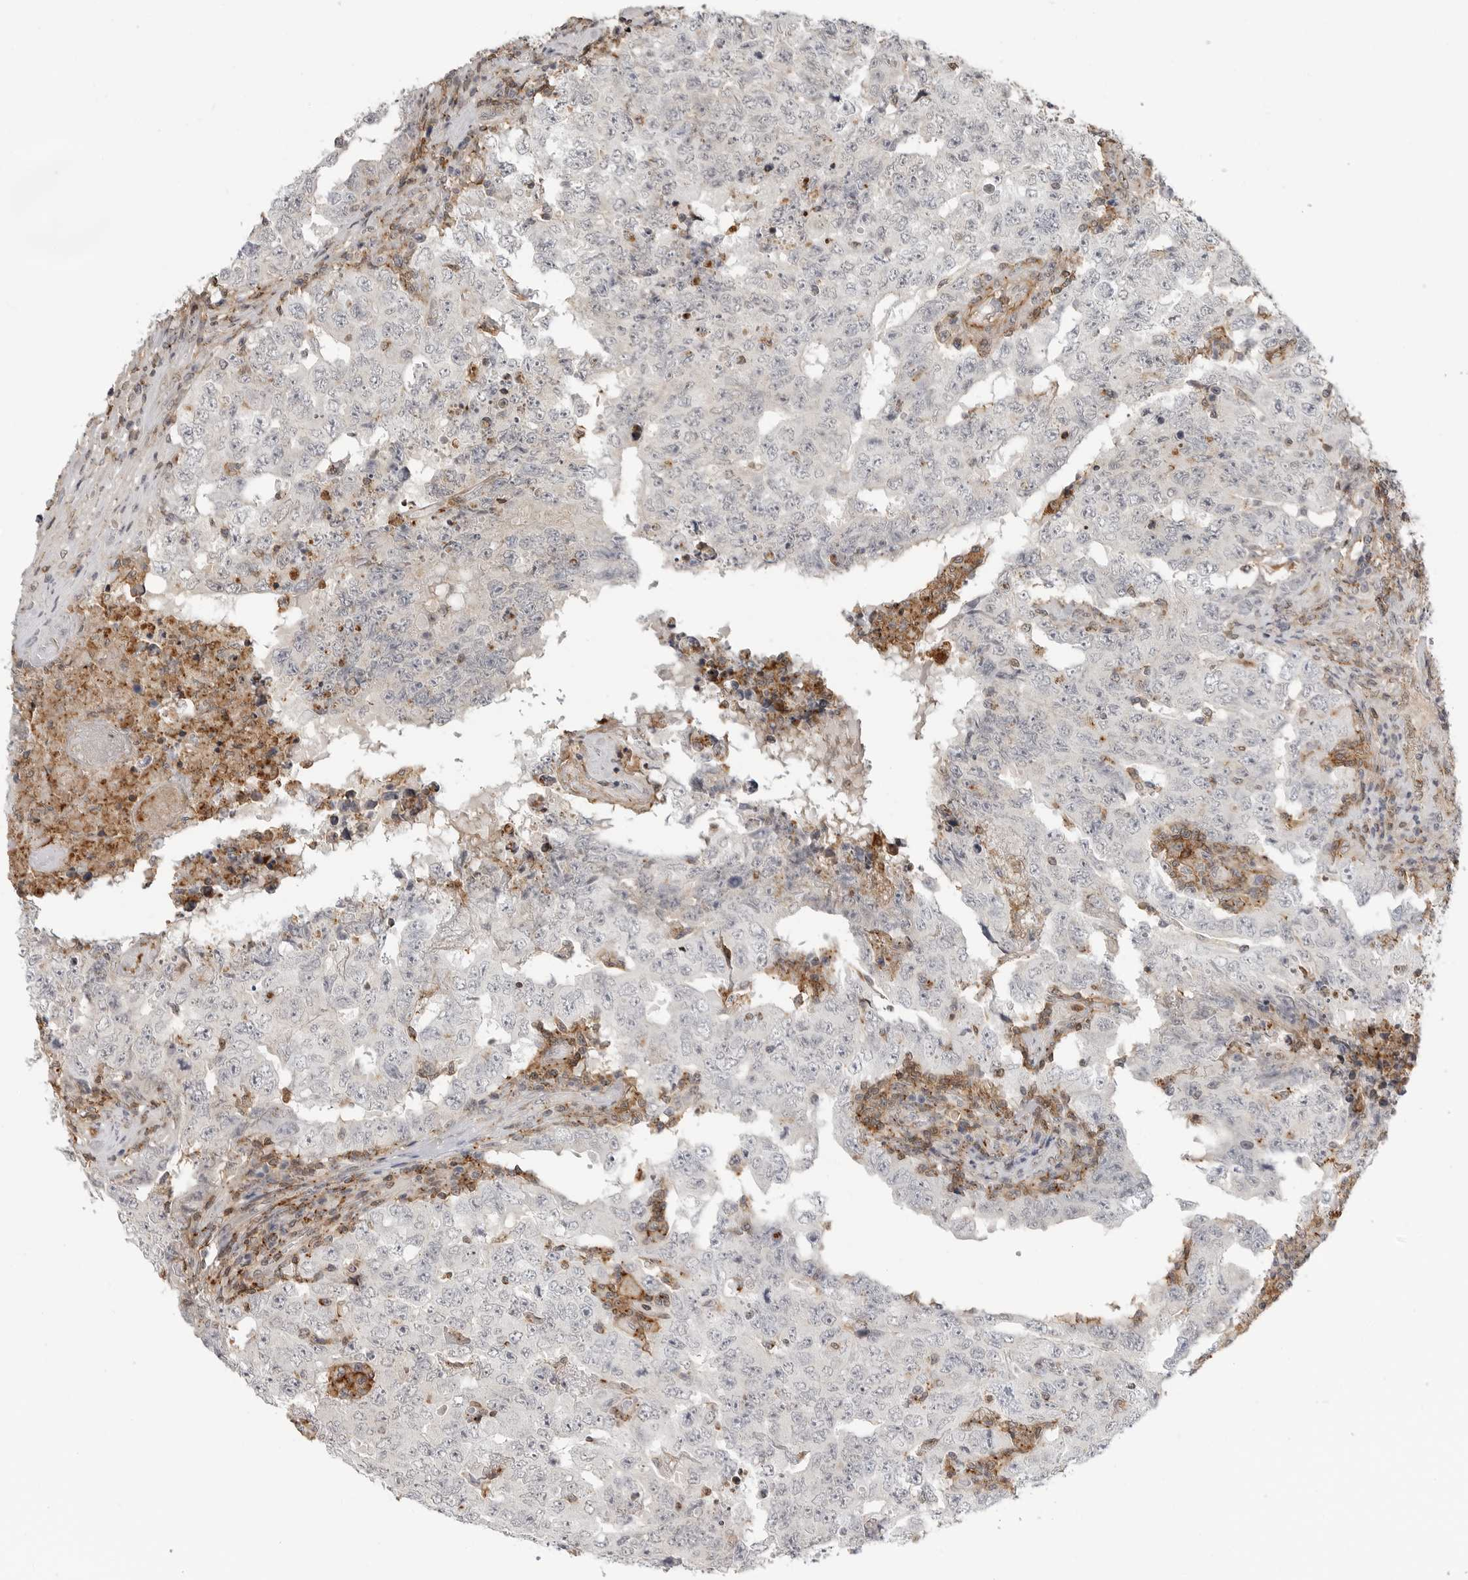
{"staining": {"intensity": "negative", "quantity": "none", "location": "none"}, "tissue": "testis cancer", "cell_type": "Tumor cells", "image_type": "cancer", "snomed": [{"axis": "morphology", "description": "Carcinoma, Embryonal, NOS"}, {"axis": "topography", "description": "Testis"}], "caption": "DAB immunohistochemical staining of testis embryonal carcinoma shows no significant expression in tumor cells.", "gene": "ANXA11", "patient": {"sex": "male", "age": 26}}